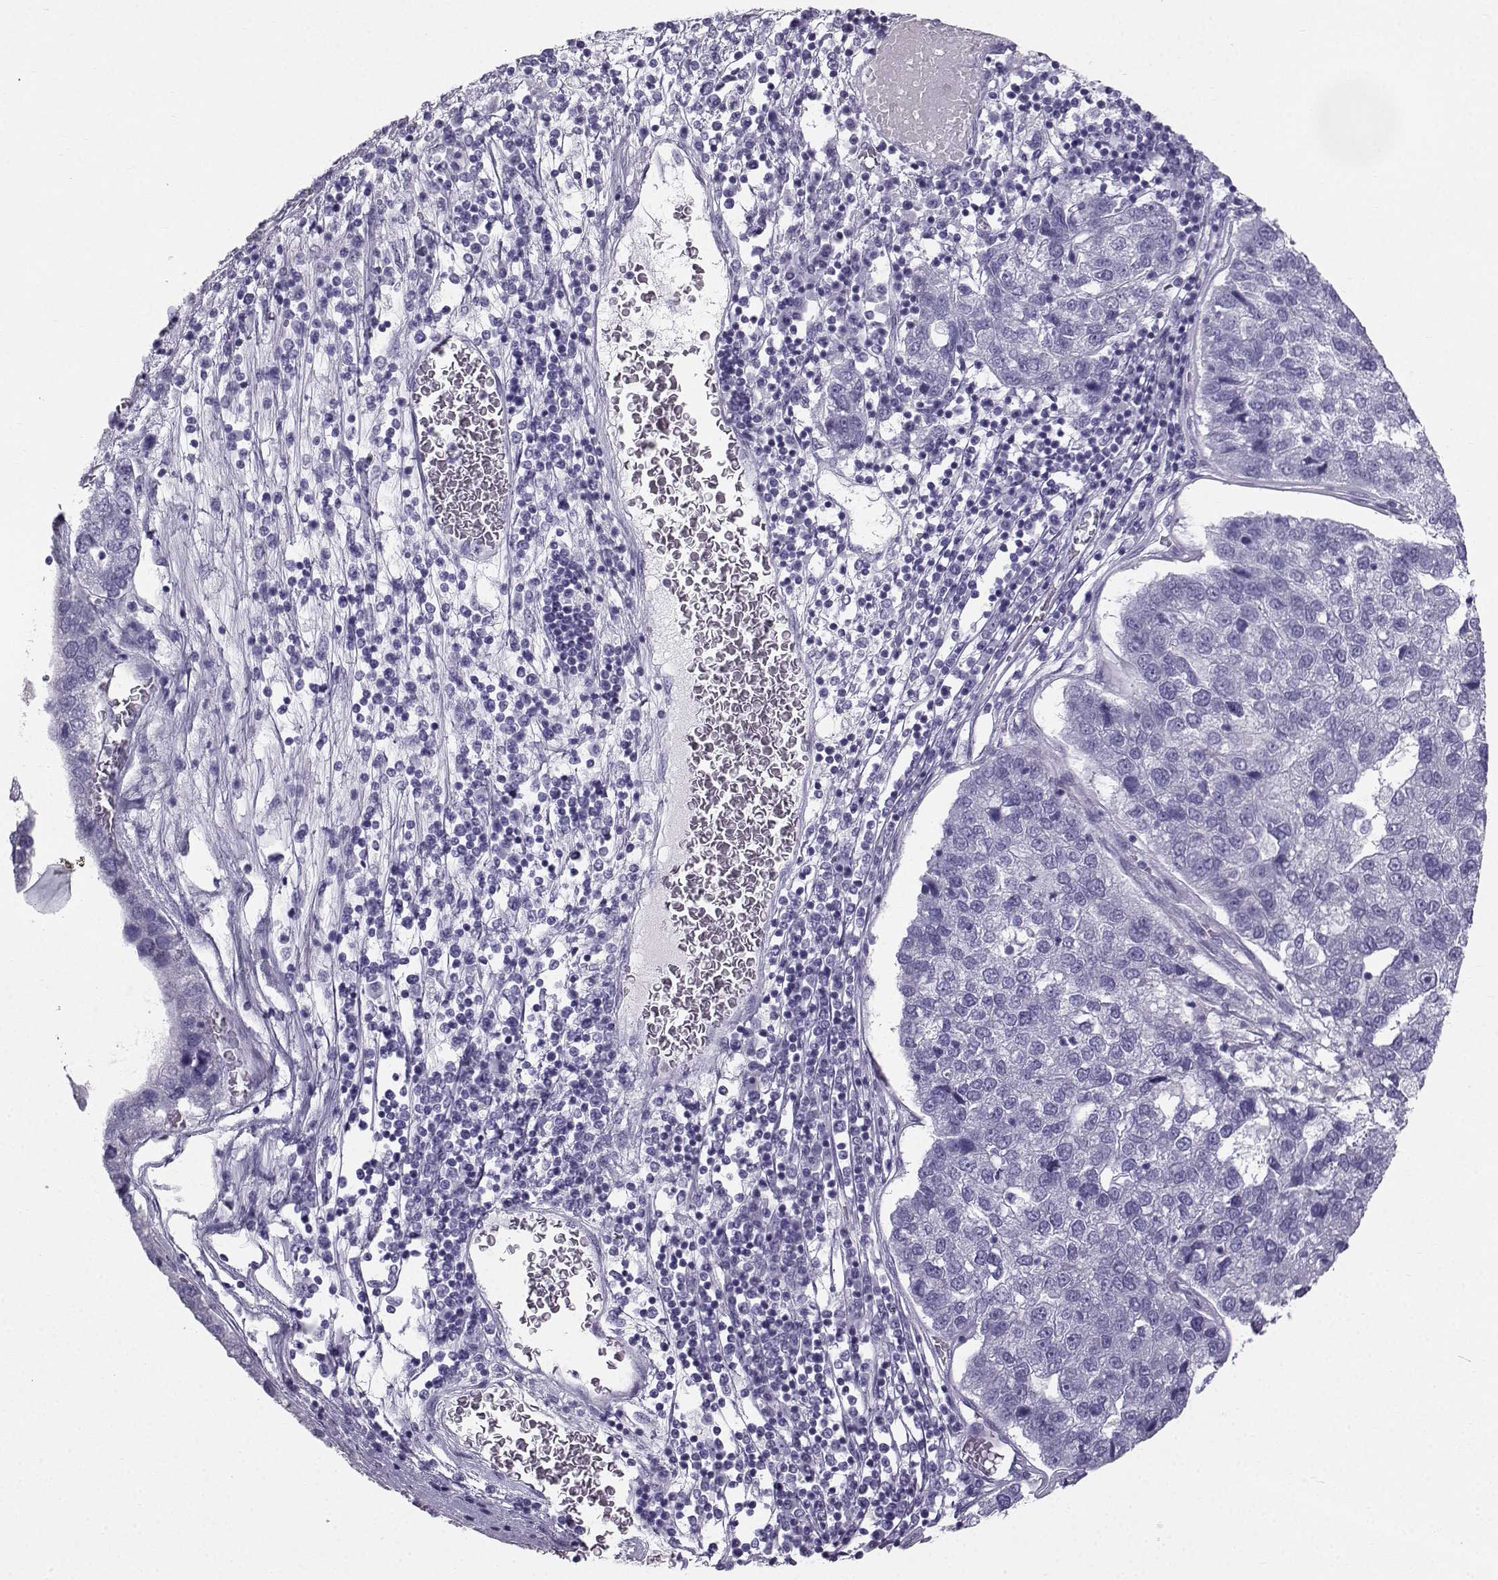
{"staining": {"intensity": "negative", "quantity": "none", "location": "none"}, "tissue": "pancreatic cancer", "cell_type": "Tumor cells", "image_type": "cancer", "snomed": [{"axis": "morphology", "description": "Adenocarcinoma, NOS"}, {"axis": "topography", "description": "Pancreas"}], "caption": "Adenocarcinoma (pancreatic) was stained to show a protein in brown. There is no significant expression in tumor cells. (DAB IHC visualized using brightfield microscopy, high magnification).", "gene": "IQCD", "patient": {"sex": "female", "age": 61}}